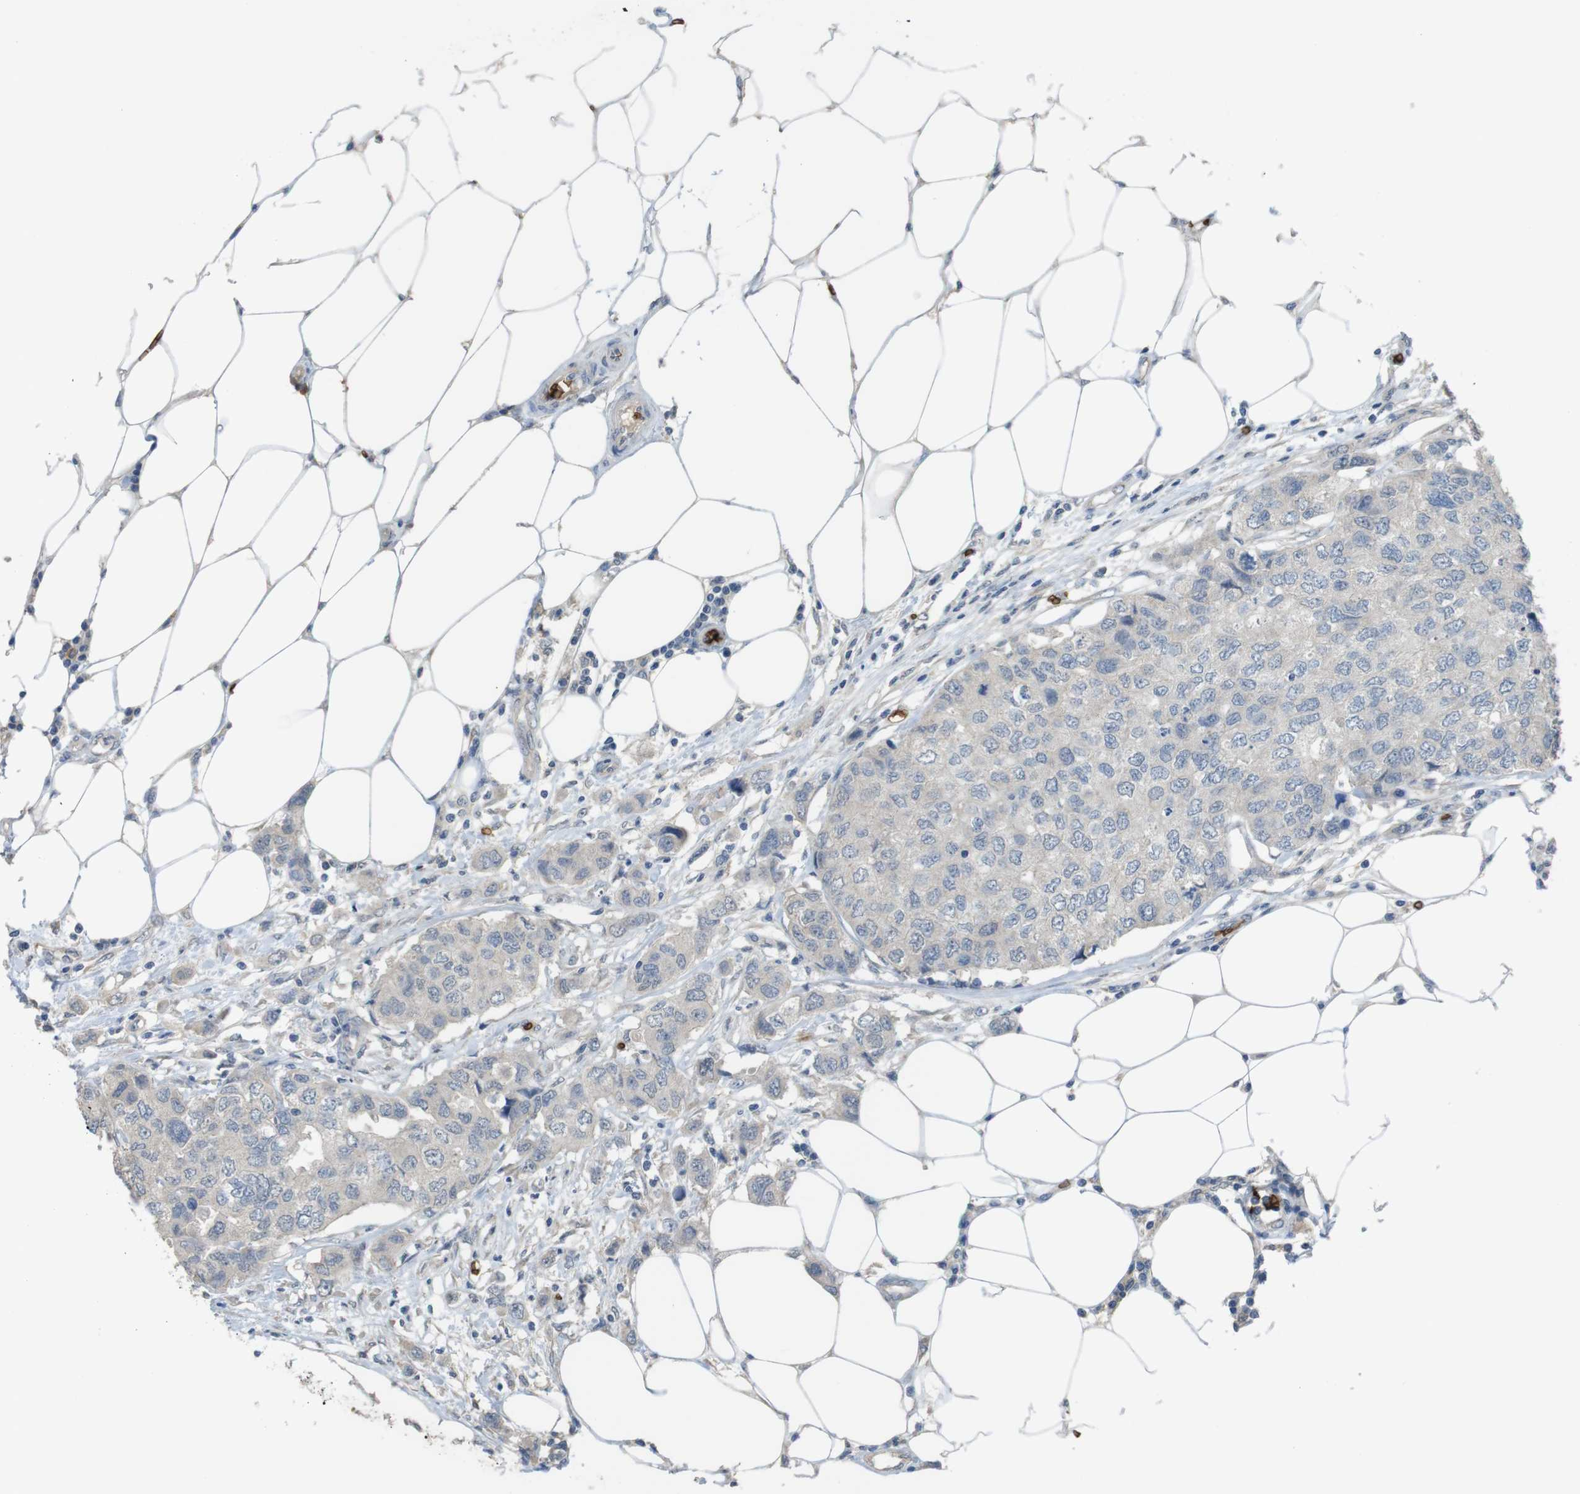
{"staining": {"intensity": "negative", "quantity": "none", "location": "none"}, "tissue": "breast cancer", "cell_type": "Tumor cells", "image_type": "cancer", "snomed": [{"axis": "morphology", "description": "Duct carcinoma"}, {"axis": "topography", "description": "Breast"}], "caption": "DAB (3,3'-diaminobenzidine) immunohistochemical staining of human intraductal carcinoma (breast) displays no significant staining in tumor cells.", "gene": "GYPA", "patient": {"sex": "female", "age": 50}}